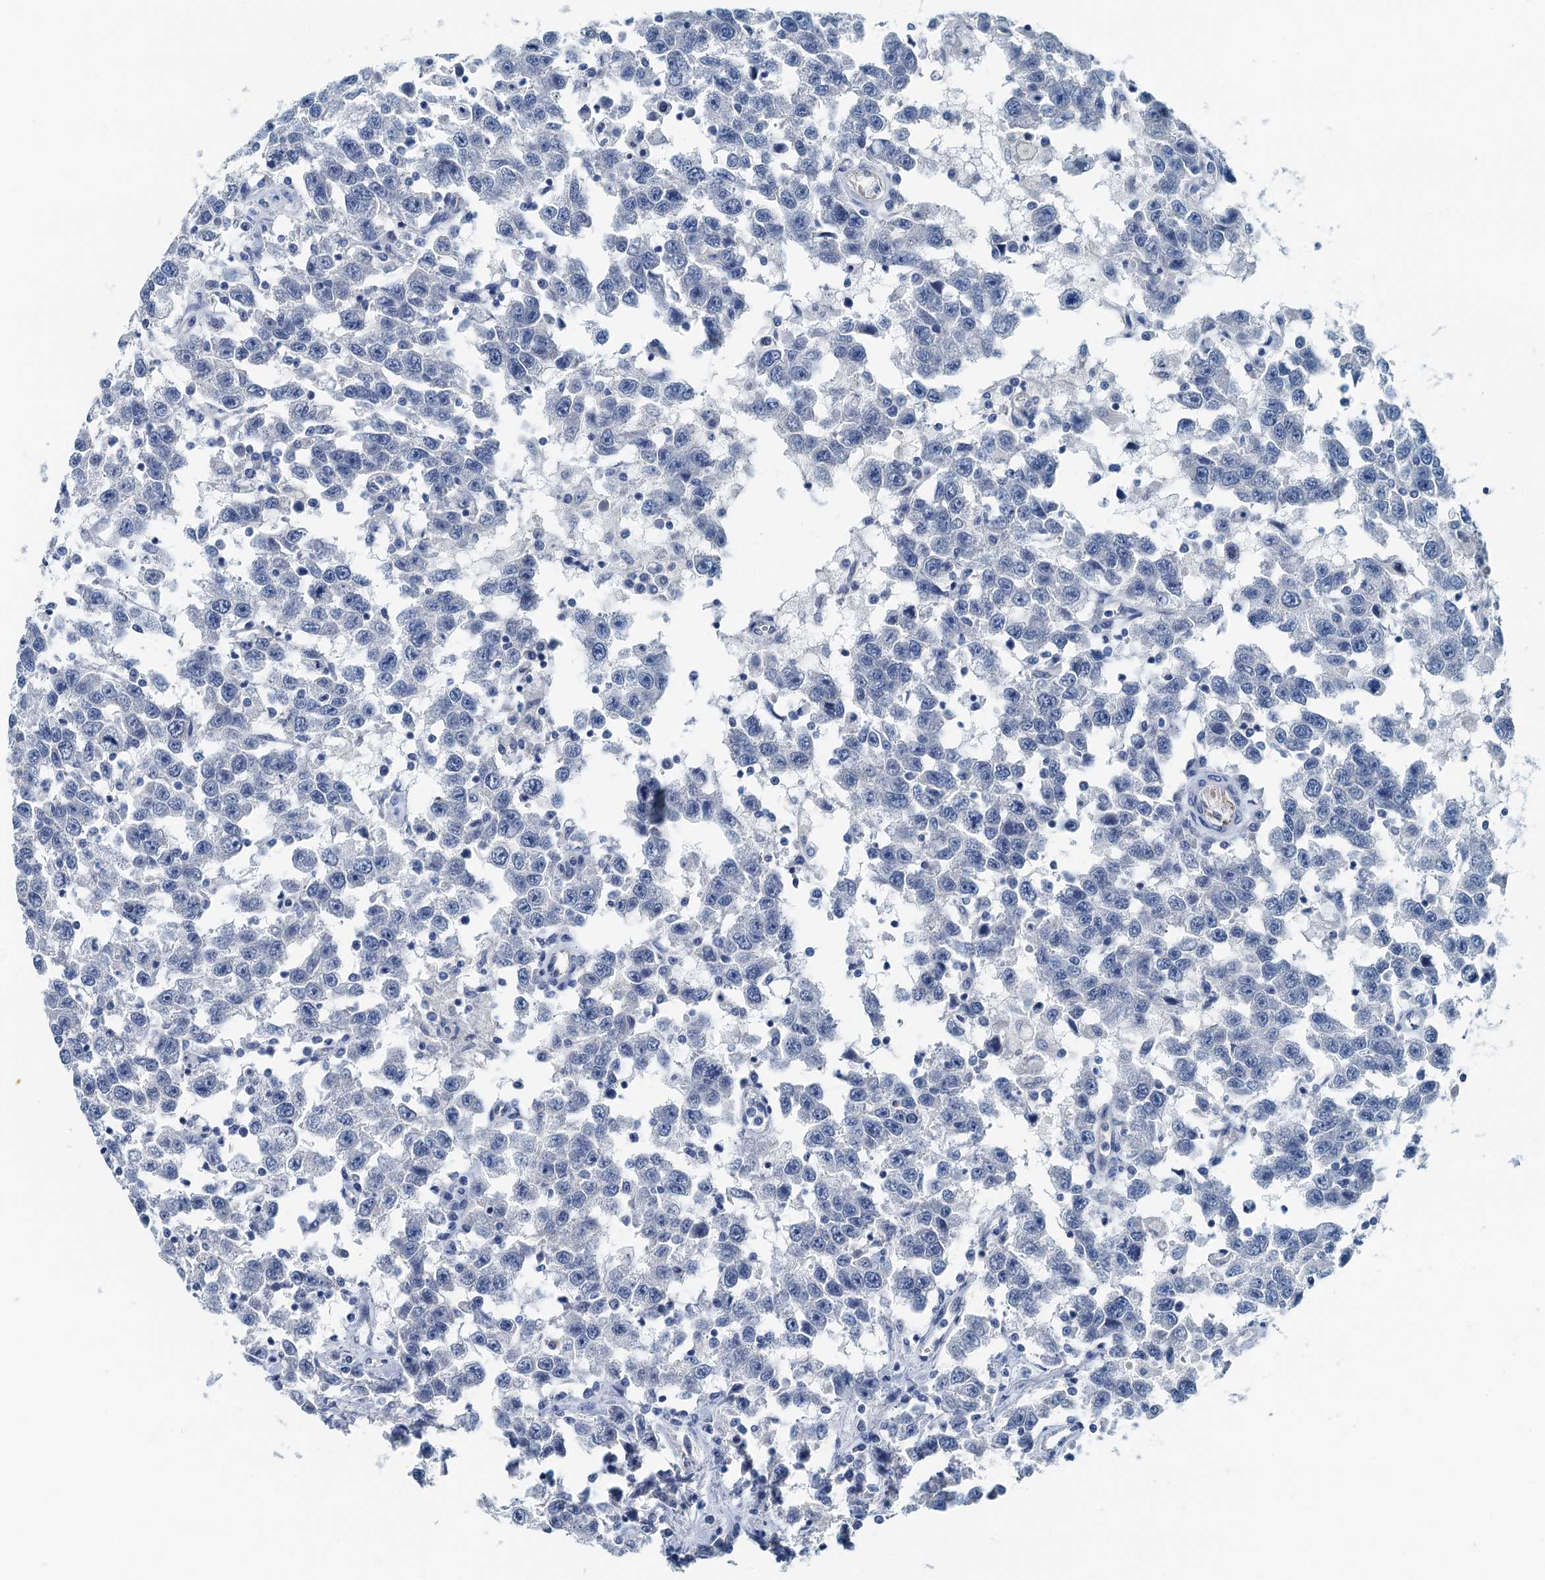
{"staining": {"intensity": "negative", "quantity": "none", "location": "none"}, "tissue": "testis cancer", "cell_type": "Tumor cells", "image_type": "cancer", "snomed": [{"axis": "morphology", "description": "Seminoma, NOS"}, {"axis": "topography", "description": "Testis"}], "caption": "A photomicrograph of human testis cancer (seminoma) is negative for staining in tumor cells. (DAB immunohistochemistry with hematoxylin counter stain).", "gene": "GFOD2", "patient": {"sex": "male", "age": 41}}